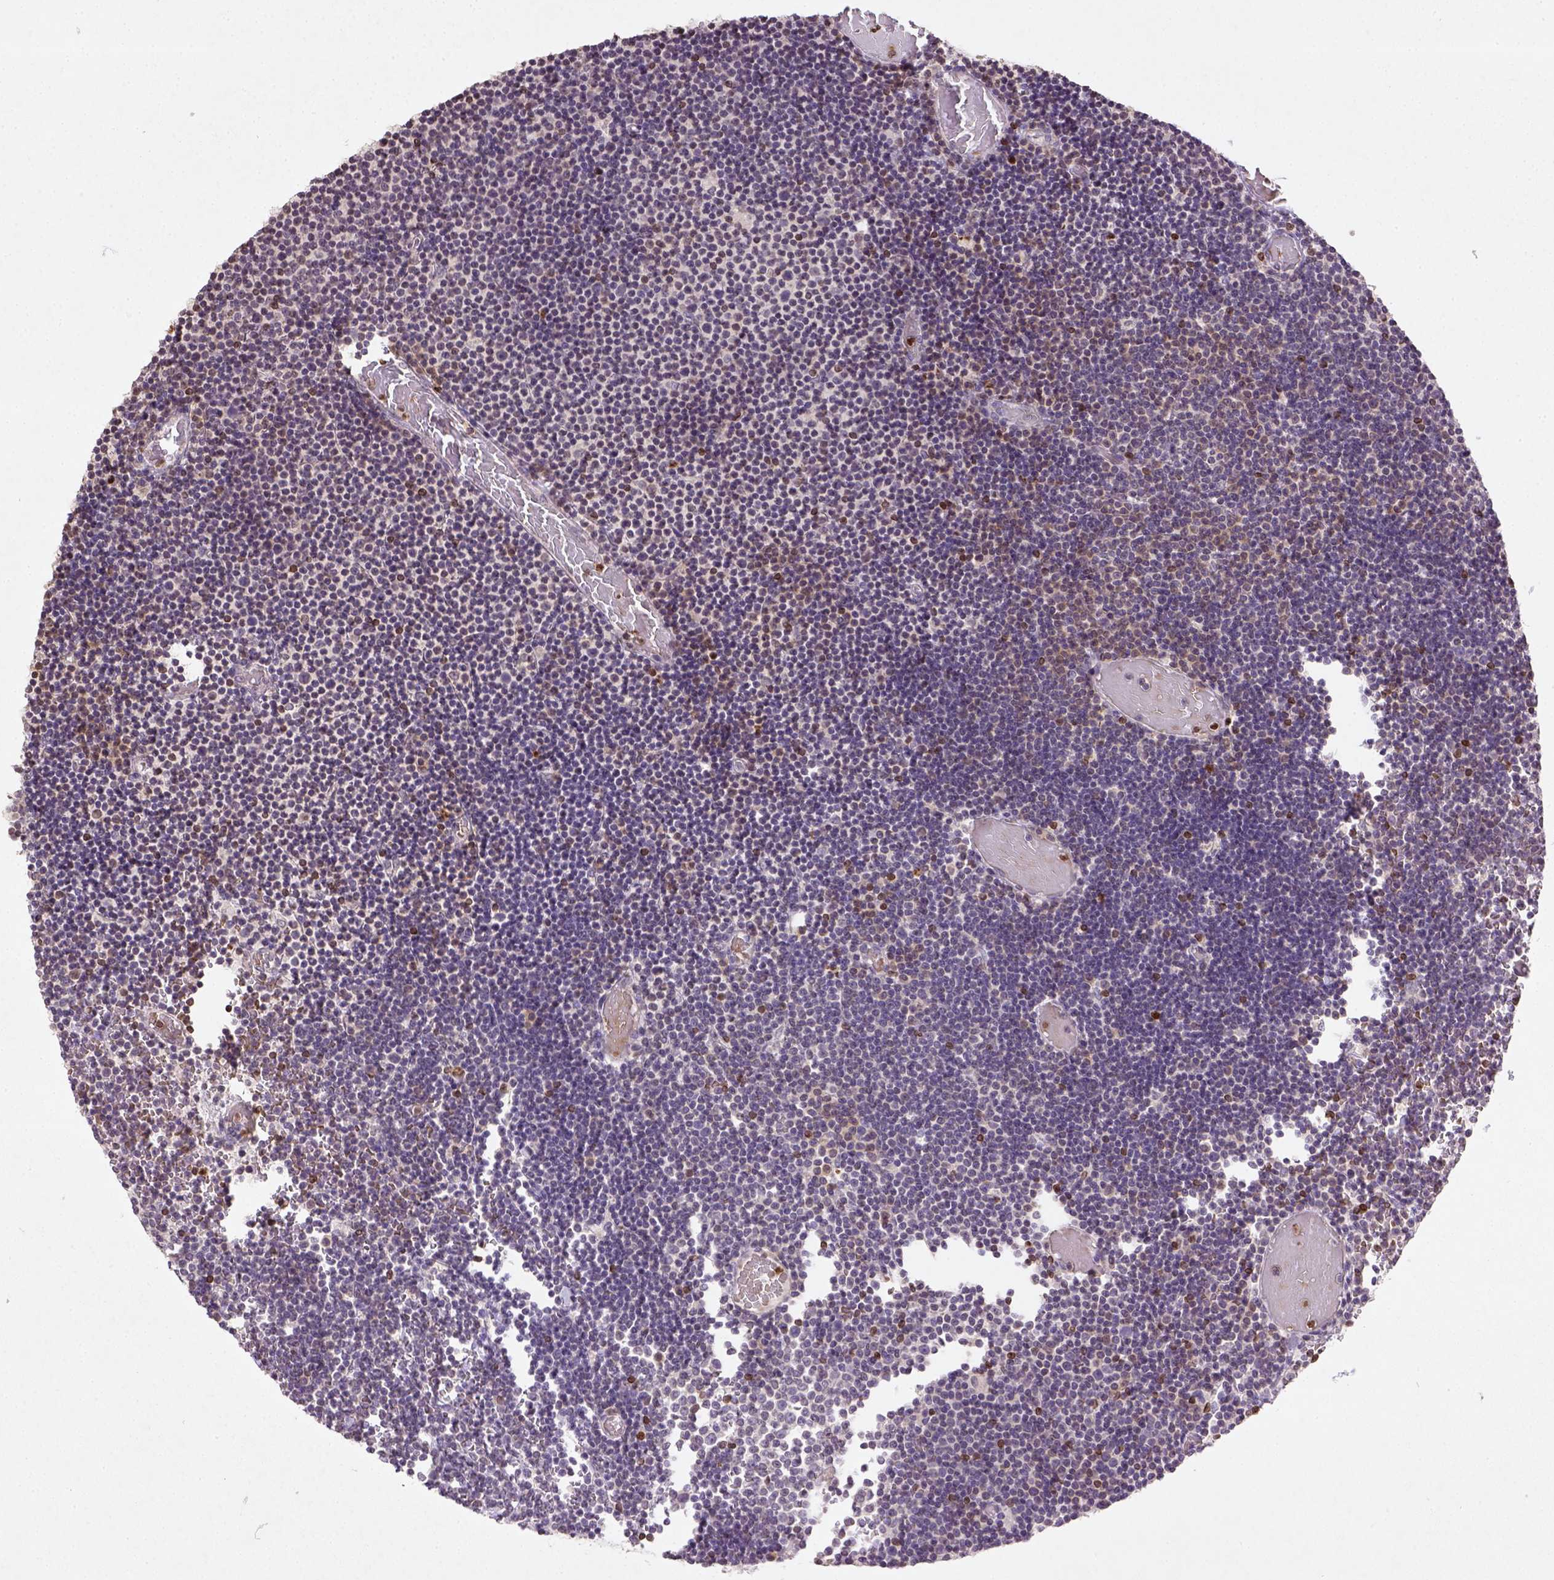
{"staining": {"intensity": "weak", "quantity": "<25%", "location": "nuclear"}, "tissue": "lymphoma", "cell_type": "Tumor cells", "image_type": "cancer", "snomed": [{"axis": "morphology", "description": "Malignant lymphoma, non-Hodgkin's type, Low grade"}, {"axis": "topography", "description": "Brain"}], "caption": "There is no significant staining in tumor cells of malignant lymphoma, non-Hodgkin's type (low-grade).", "gene": "NUDT3", "patient": {"sex": "female", "age": 66}}